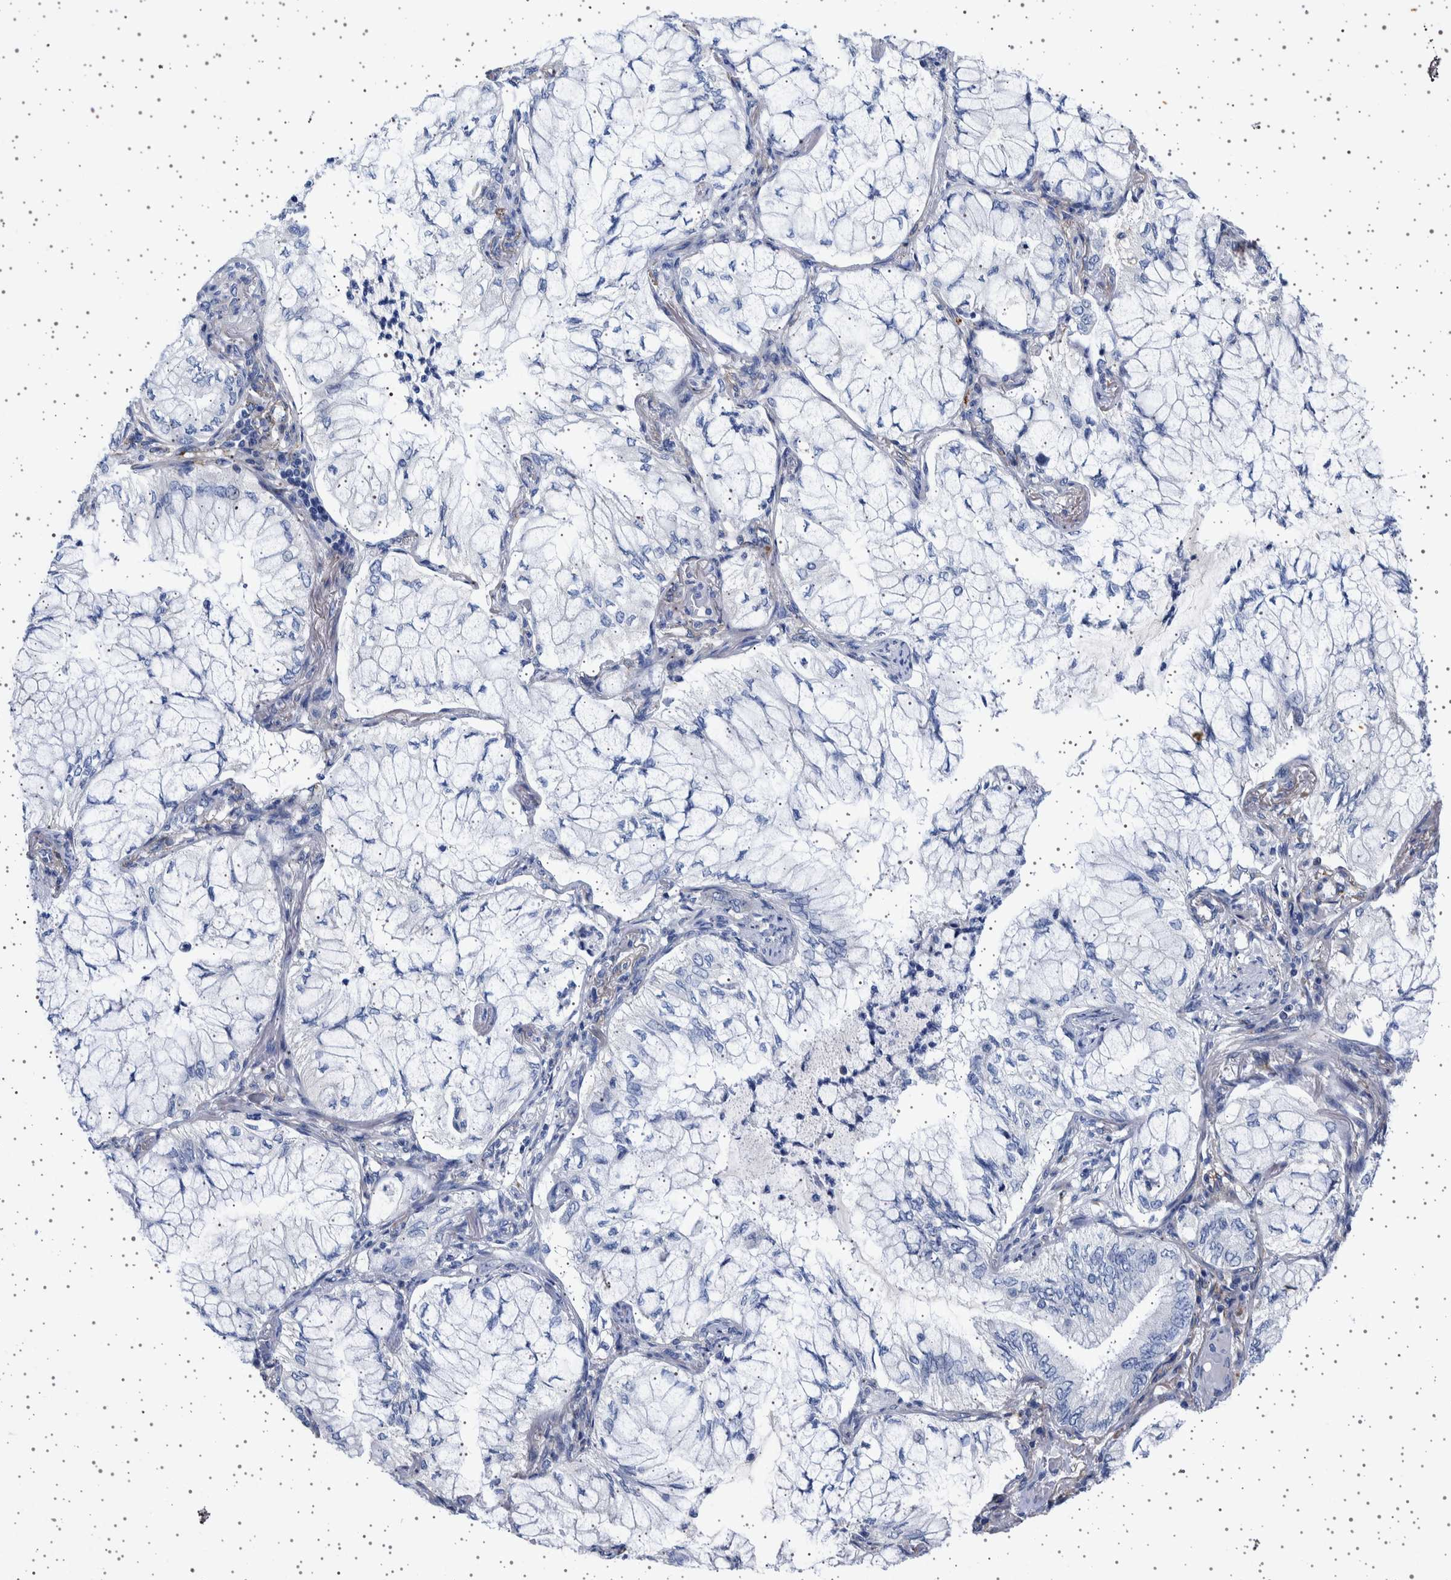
{"staining": {"intensity": "negative", "quantity": "none", "location": "none"}, "tissue": "lung cancer", "cell_type": "Tumor cells", "image_type": "cancer", "snomed": [{"axis": "morphology", "description": "Adenocarcinoma, NOS"}, {"axis": "topography", "description": "Lung"}], "caption": "Immunohistochemistry (IHC) of human lung cancer (adenocarcinoma) displays no expression in tumor cells. (Immunohistochemistry, brightfield microscopy, high magnification).", "gene": "SEPTIN4", "patient": {"sex": "female", "age": 70}}